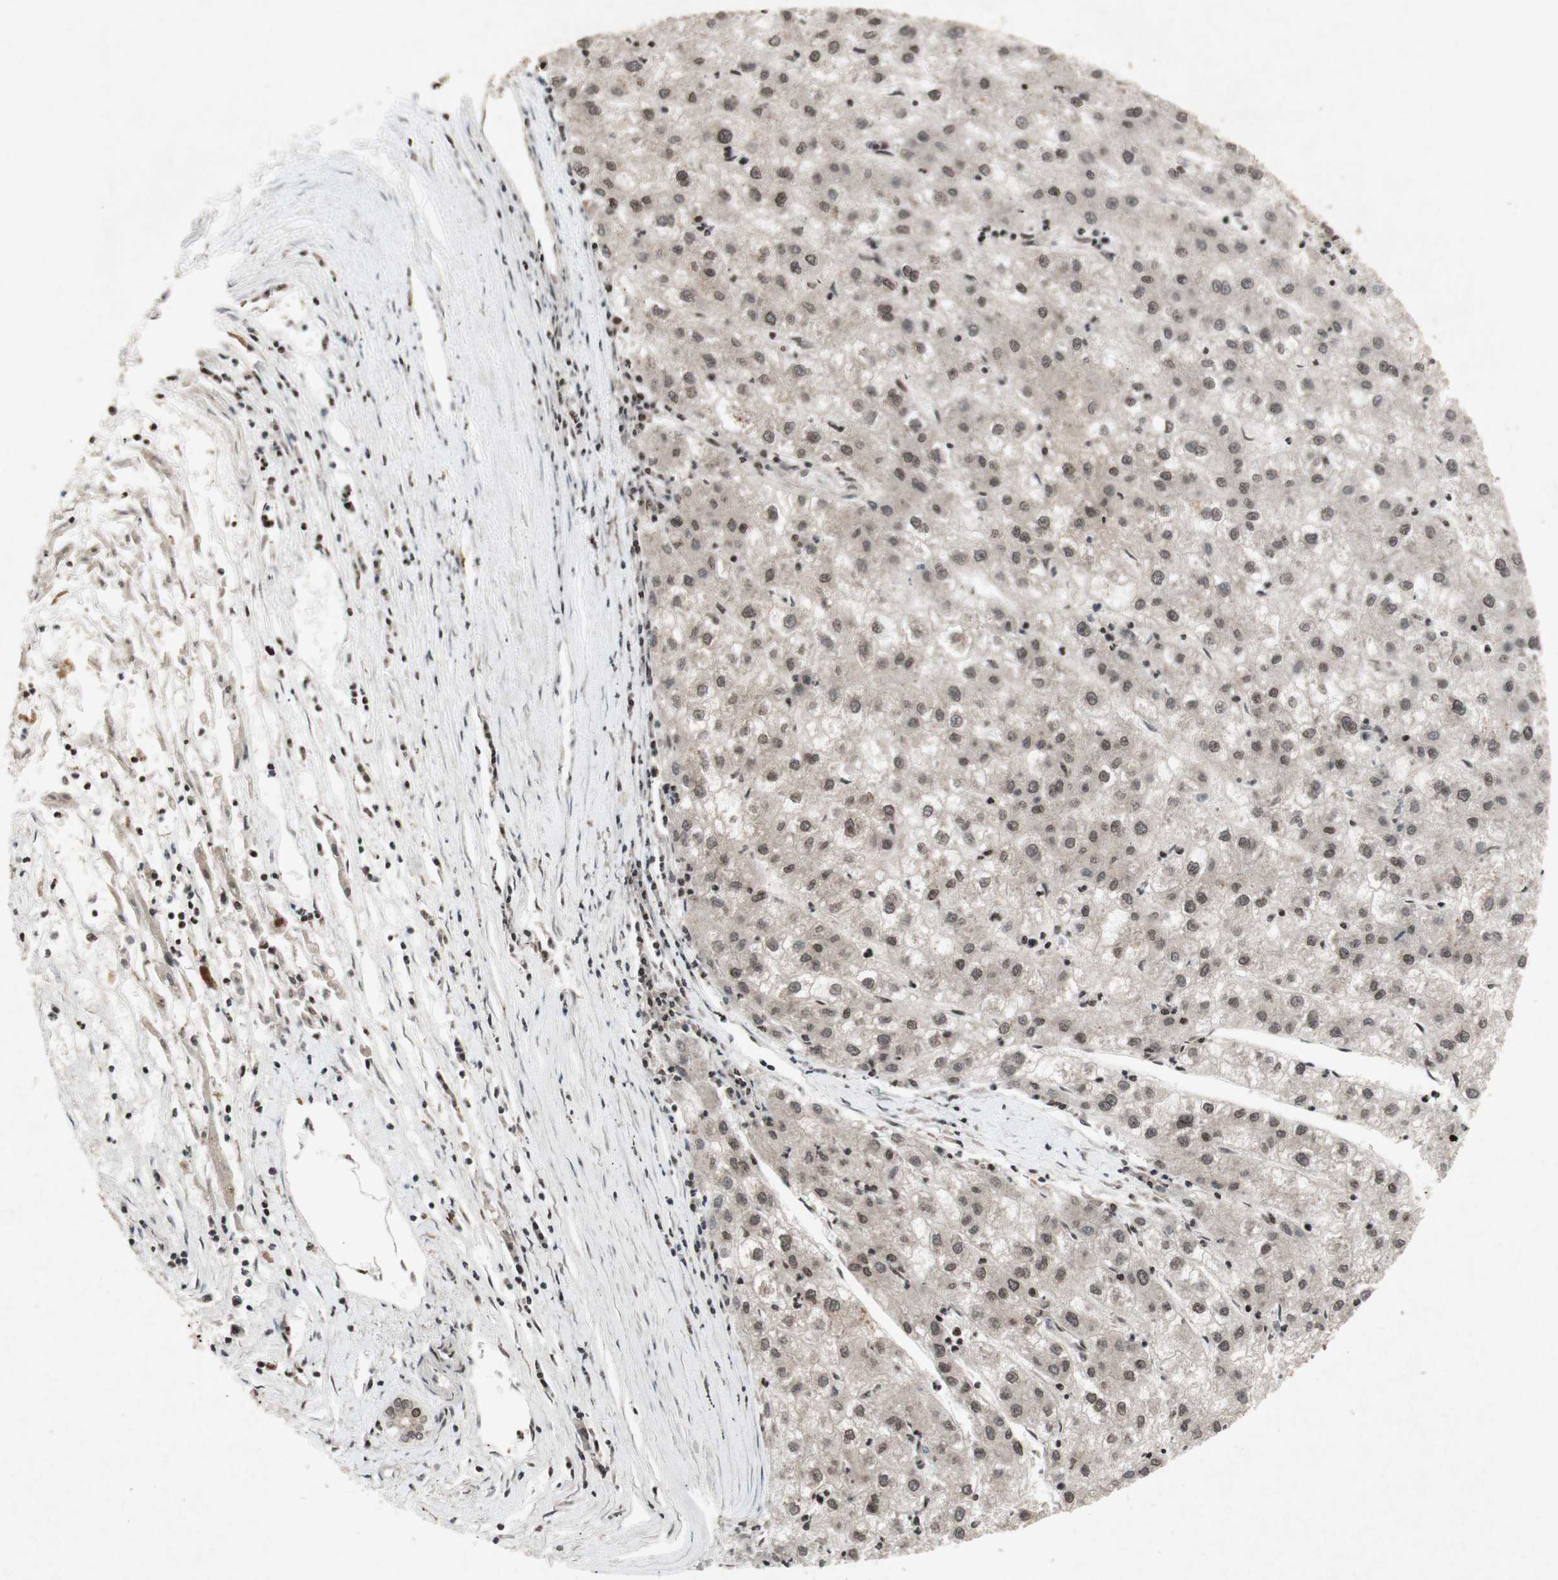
{"staining": {"intensity": "weak", "quantity": ">75%", "location": "cytoplasmic/membranous,nuclear"}, "tissue": "liver cancer", "cell_type": "Tumor cells", "image_type": "cancer", "snomed": [{"axis": "morphology", "description": "Carcinoma, Hepatocellular, NOS"}, {"axis": "topography", "description": "Liver"}], "caption": "Brown immunohistochemical staining in liver hepatocellular carcinoma displays weak cytoplasmic/membranous and nuclear expression in approximately >75% of tumor cells. The staining is performed using DAB brown chromogen to label protein expression. The nuclei are counter-stained blue using hematoxylin.", "gene": "PLXNA1", "patient": {"sex": "male", "age": 72}}